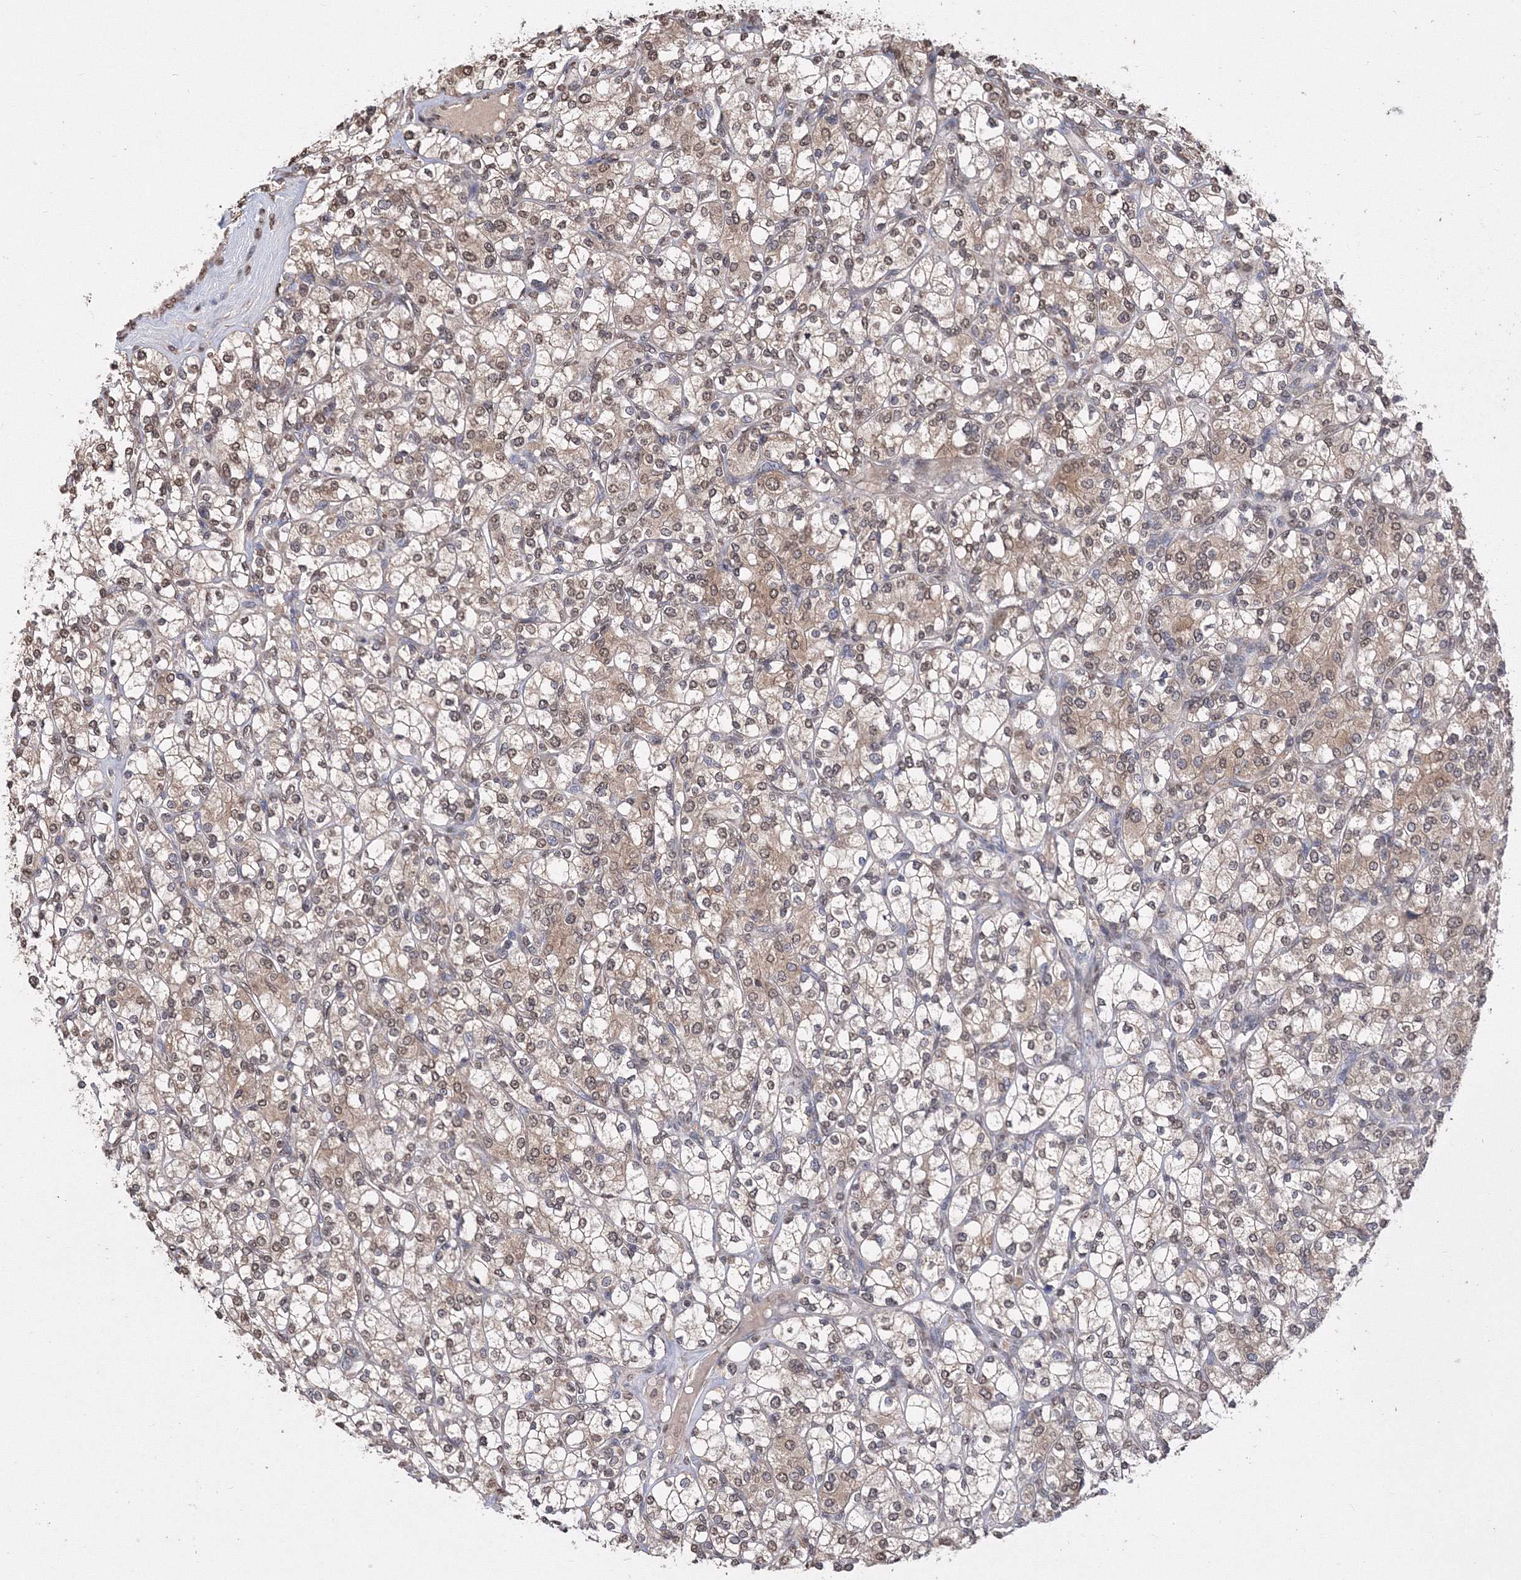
{"staining": {"intensity": "moderate", "quantity": ">75%", "location": "cytoplasmic/membranous,nuclear"}, "tissue": "renal cancer", "cell_type": "Tumor cells", "image_type": "cancer", "snomed": [{"axis": "morphology", "description": "Adenocarcinoma, NOS"}, {"axis": "topography", "description": "Kidney"}], "caption": "Immunohistochemical staining of human adenocarcinoma (renal) shows moderate cytoplasmic/membranous and nuclear protein expression in approximately >75% of tumor cells. (Brightfield microscopy of DAB IHC at high magnification).", "gene": "GPN1", "patient": {"sex": "male", "age": 77}}